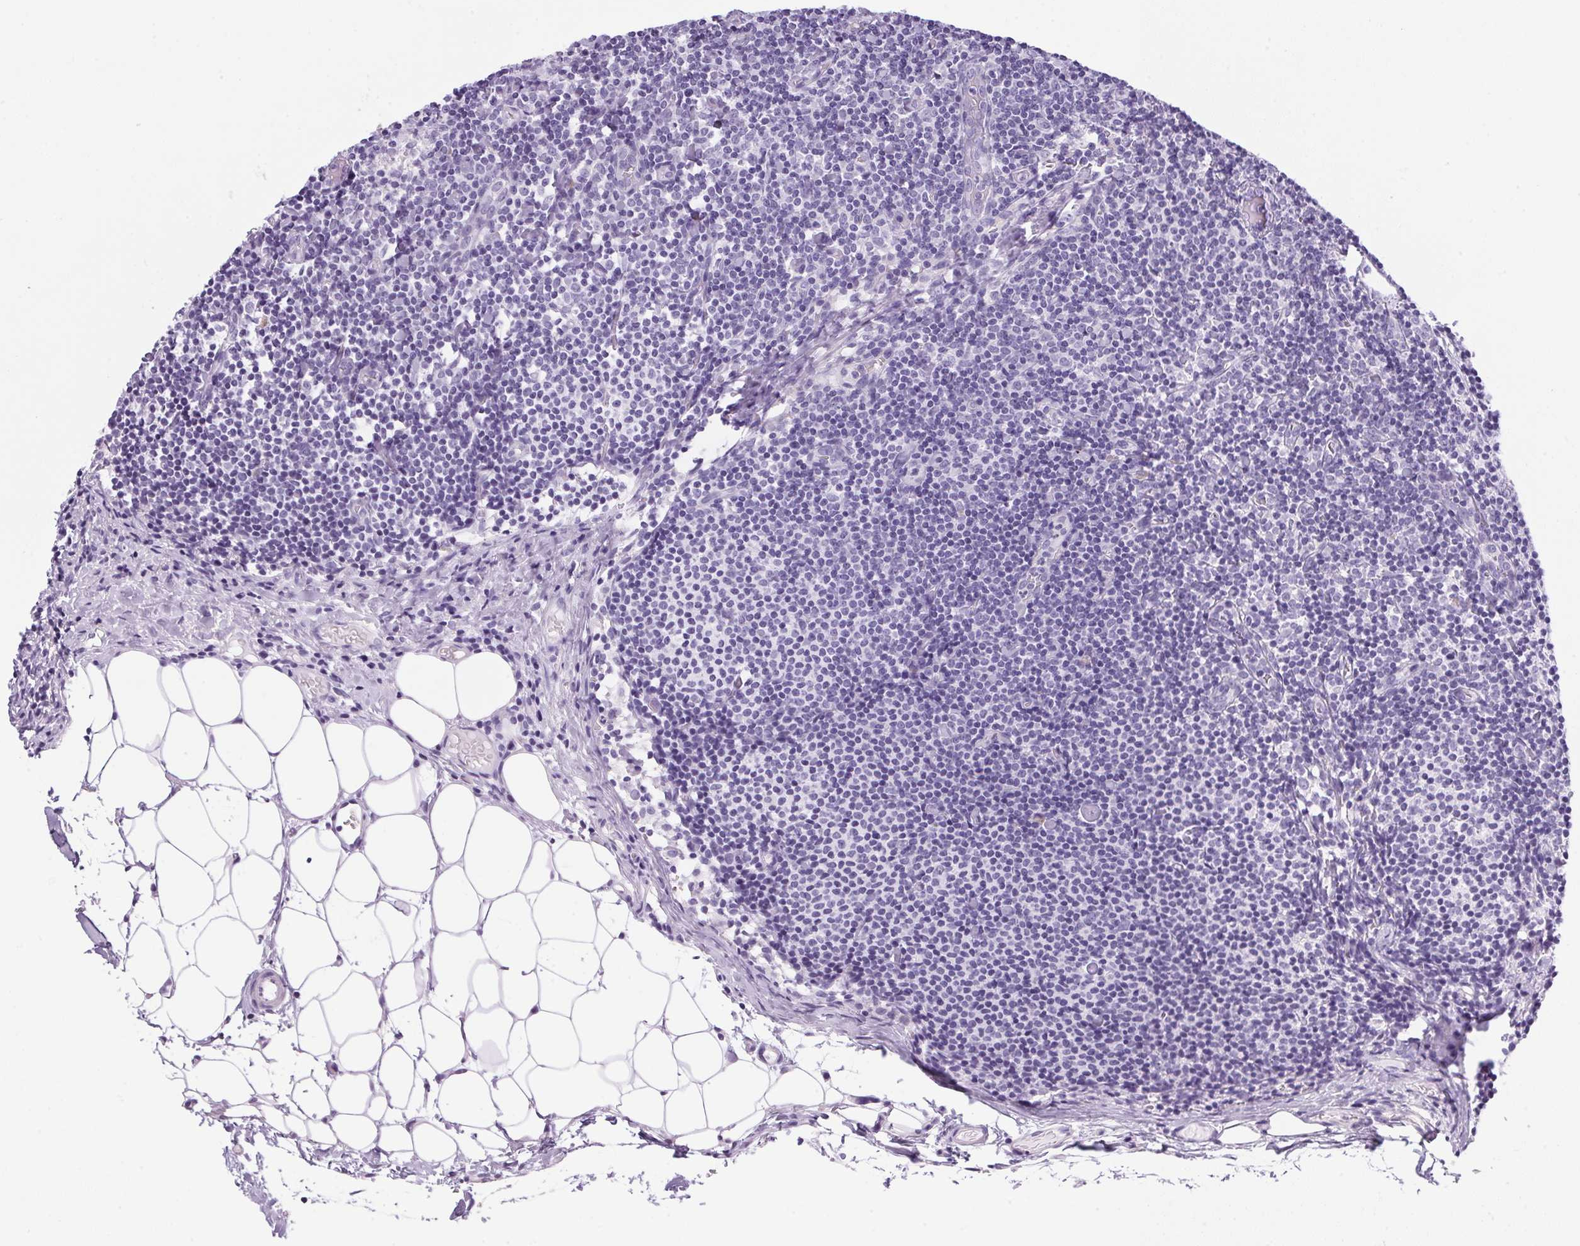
{"staining": {"intensity": "negative", "quantity": "none", "location": "none"}, "tissue": "lymph node", "cell_type": "Germinal center cells", "image_type": "normal", "snomed": [{"axis": "morphology", "description": "Normal tissue, NOS"}, {"axis": "topography", "description": "Lymph node"}], "caption": "The photomicrograph exhibits no staining of germinal center cells in normal lymph node.", "gene": "ATP6V0A4", "patient": {"sex": "female", "age": 41}}